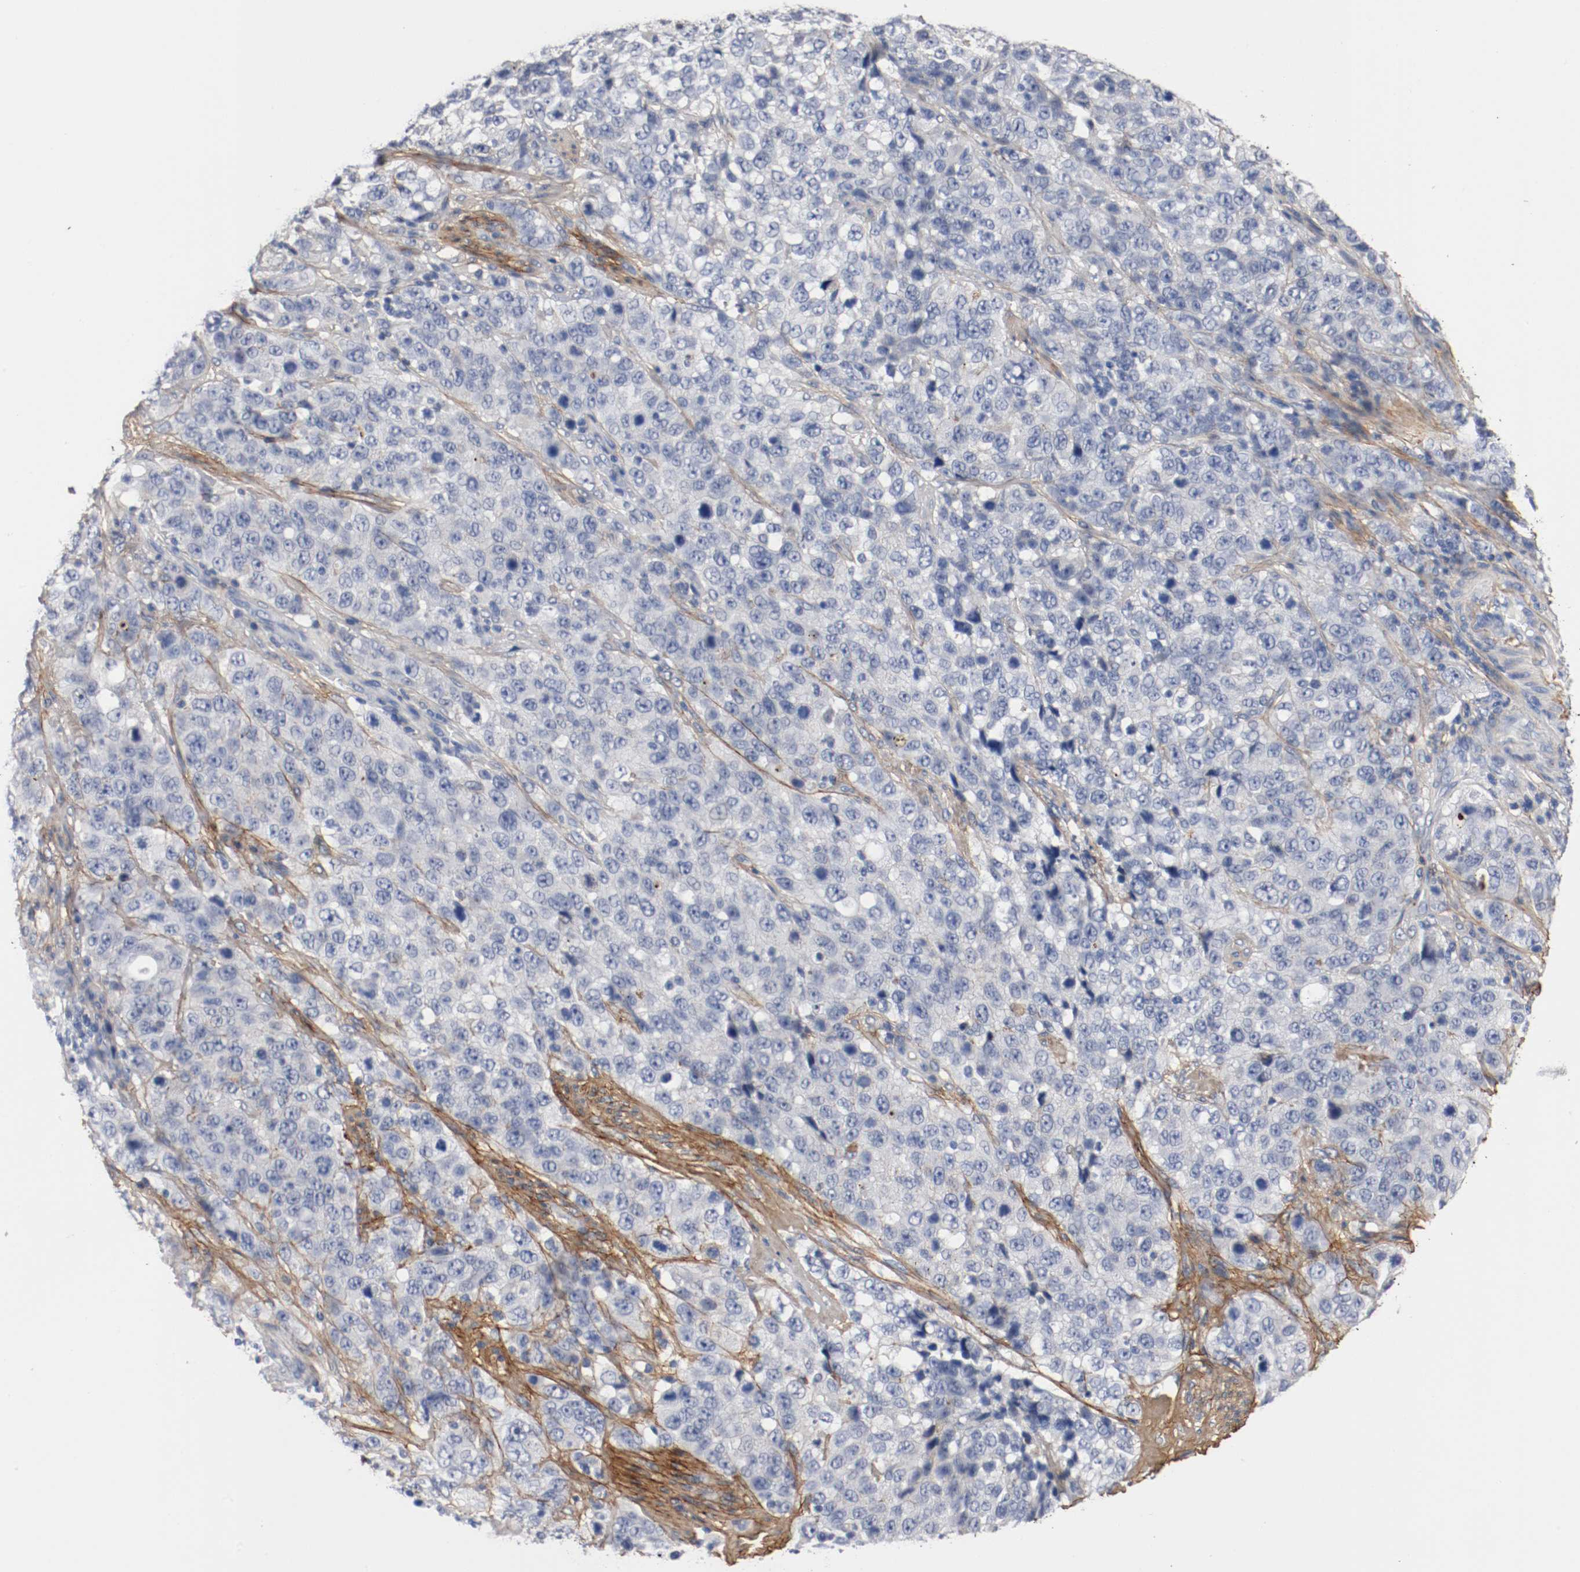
{"staining": {"intensity": "negative", "quantity": "none", "location": "none"}, "tissue": "stomach cancer", "cell_type": "Tumor cells", "image_type": "cancer", "snomed": [{"axis": "morphology", "description": "Normal tissue, NOS"}, {"axis": "morphology", "description": "Adenocarcinoma, NOS"}, {"axis": "topography", "description": "Stomach"}], "caption": "Stomach cancer was stained to show a protein in brown. There is no significant positivity in tumor cells.", "gene": "TNC", "patient": {"sex": "male", "age": 48}}